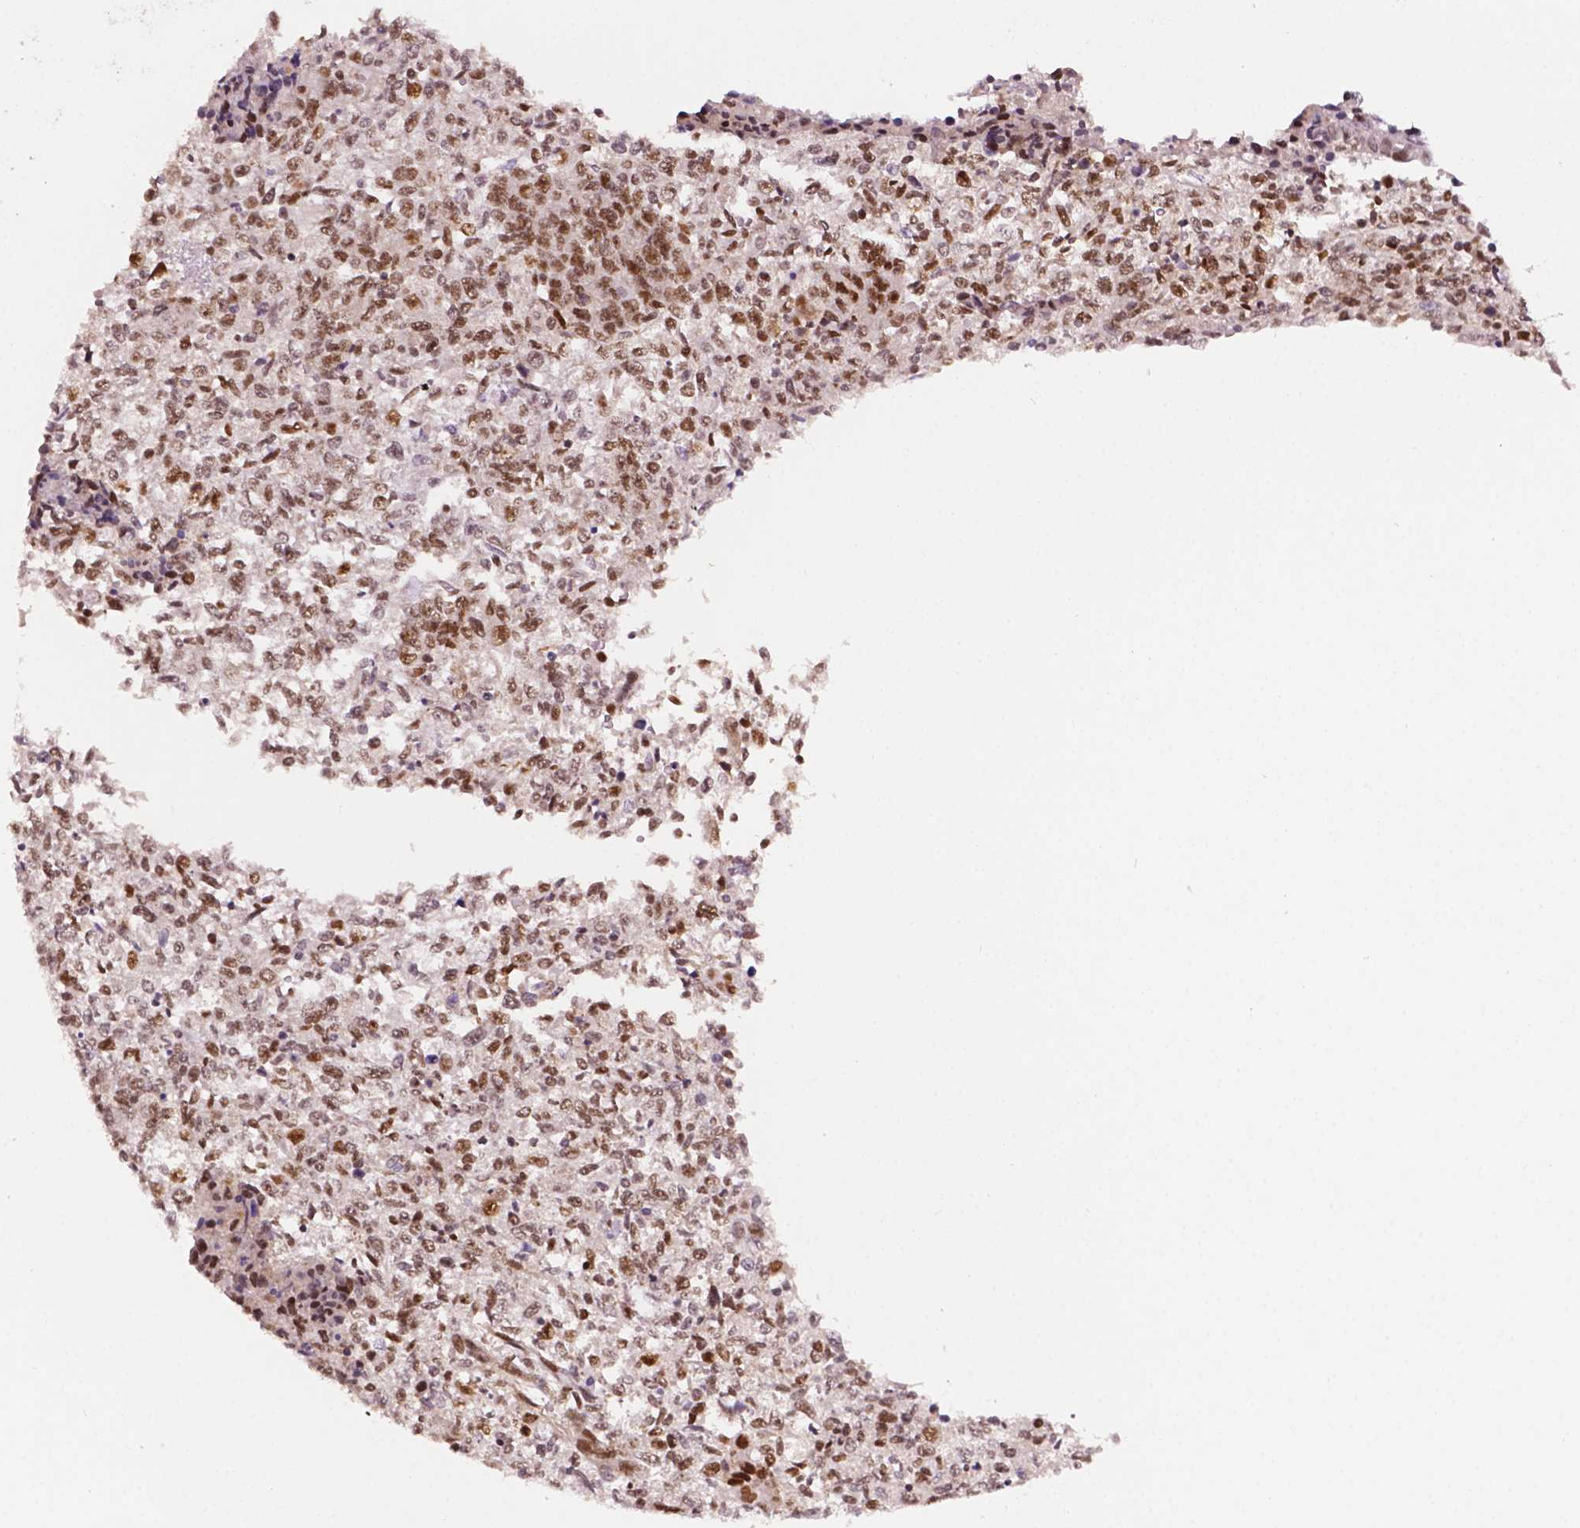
{"staining": {"intensity": "weak", "quantity": ">75%", "location": "nuclear"}, "tissue": "endometrial cancer", "cell_type": "Tumor cells", "image_type": "cancer", "snomed": [{"axis": "morphology", "description": "Adenocarcinoma, NOS"}, {"axis": "topography", "description": "Endometrium"}], "caption": "Immunohistochemical staining of human endometrial cancer (adenocarcinoma) reveals low levels of weak nuclear protein staining in about >75% of tumor cells.", "gene": "MLH1", "patient": {"sex": "female", "age": 50}}